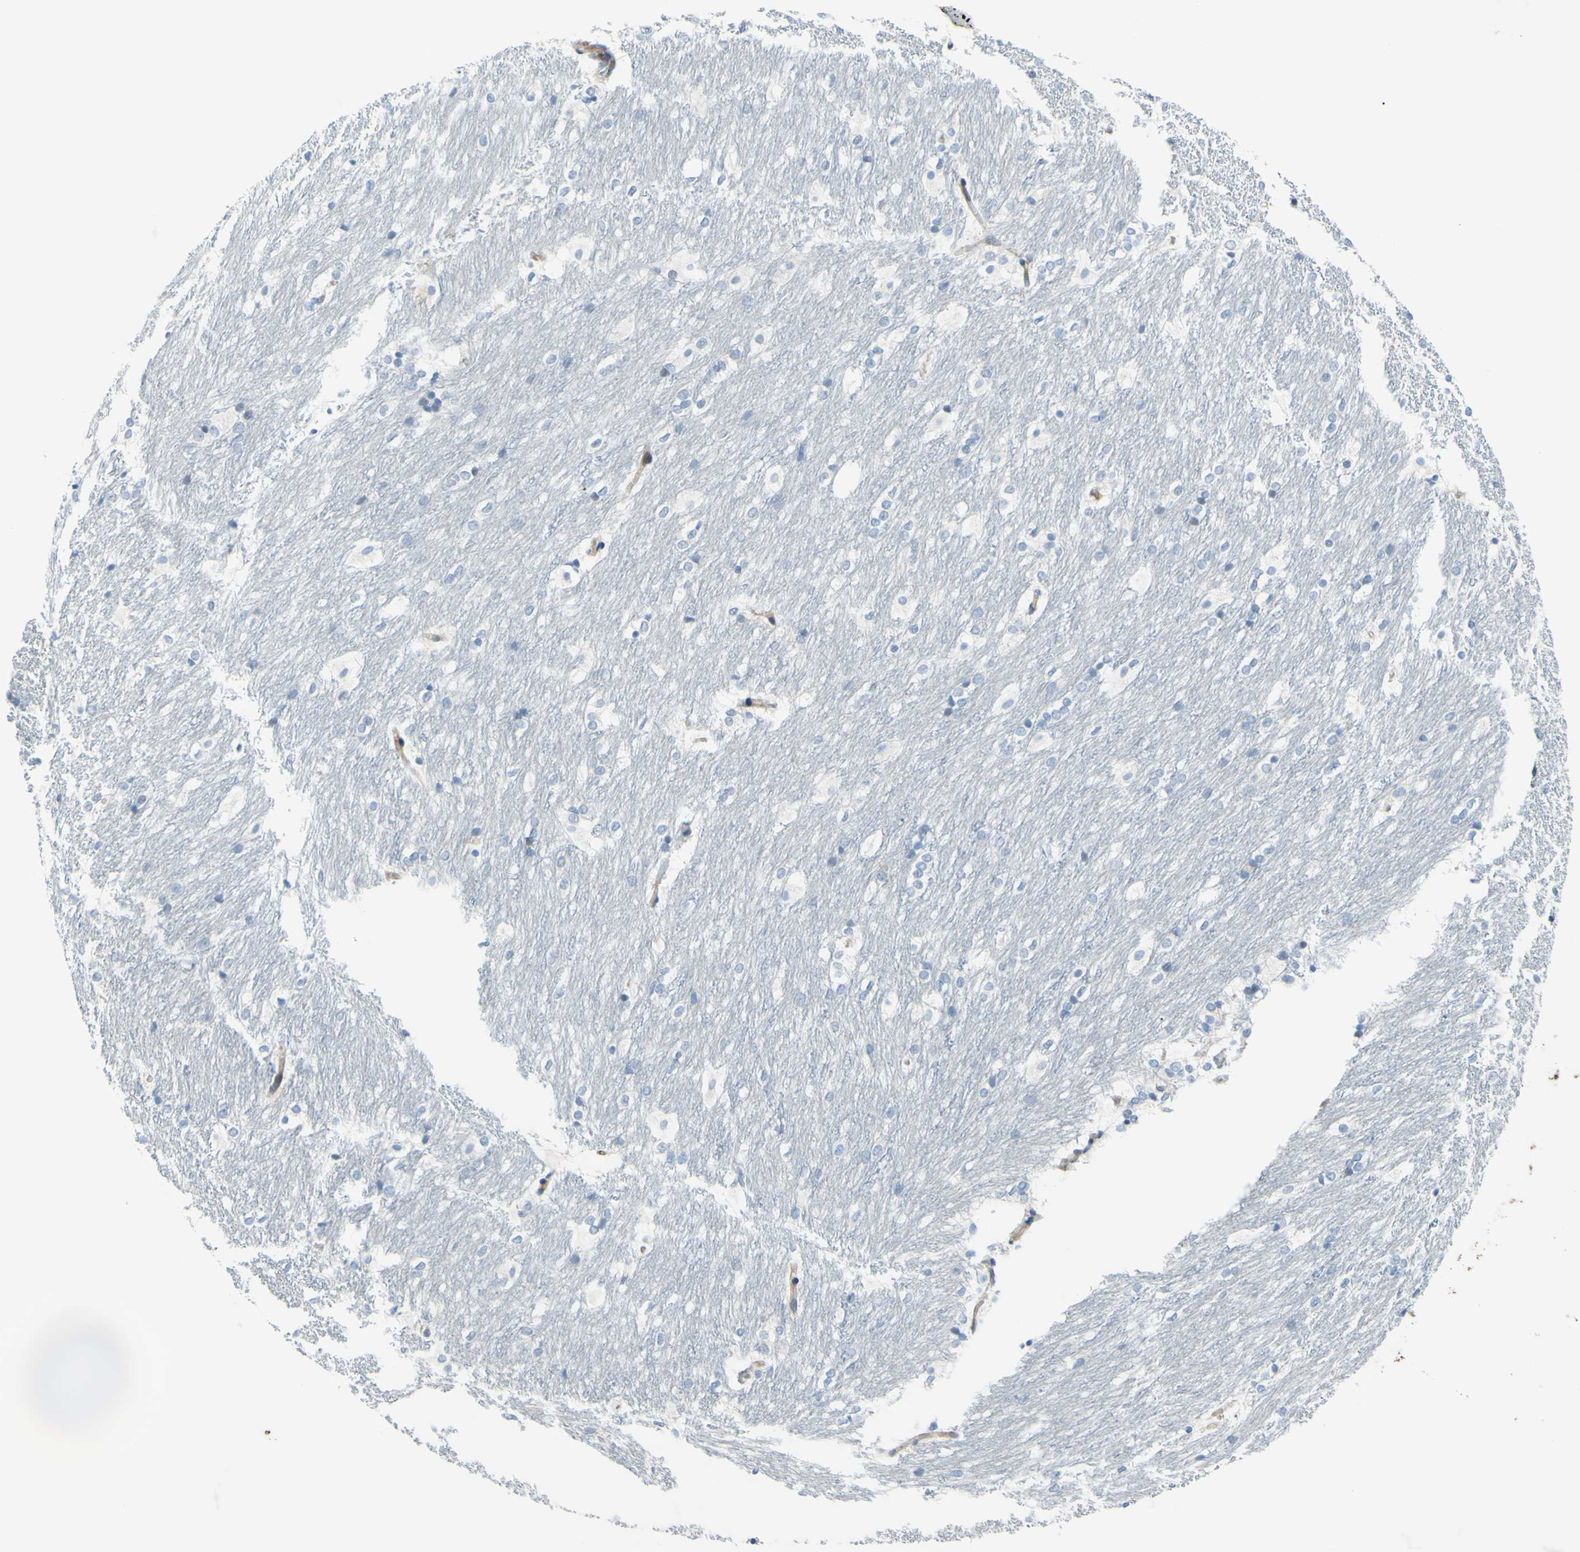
{"staining": {"intensity": "negative", "quantity": "none", "location": "none"}, "tissue": "caudate", "cell_type": "Glial cells", "image_type": "normal", "snomed": [{"axis": "morphology", "description": "Normal tissue, NOS"}, {"axis": "topography", "description": "Lateral ventricle wall"}], "caption": "The micrograph exhibits no significant staining in glial cells of caudate. (DAB immunohistochemistry with hematoxylin counter stain).", "gene": "PAK2", "patient": {"sex": "female", "age": 19}}